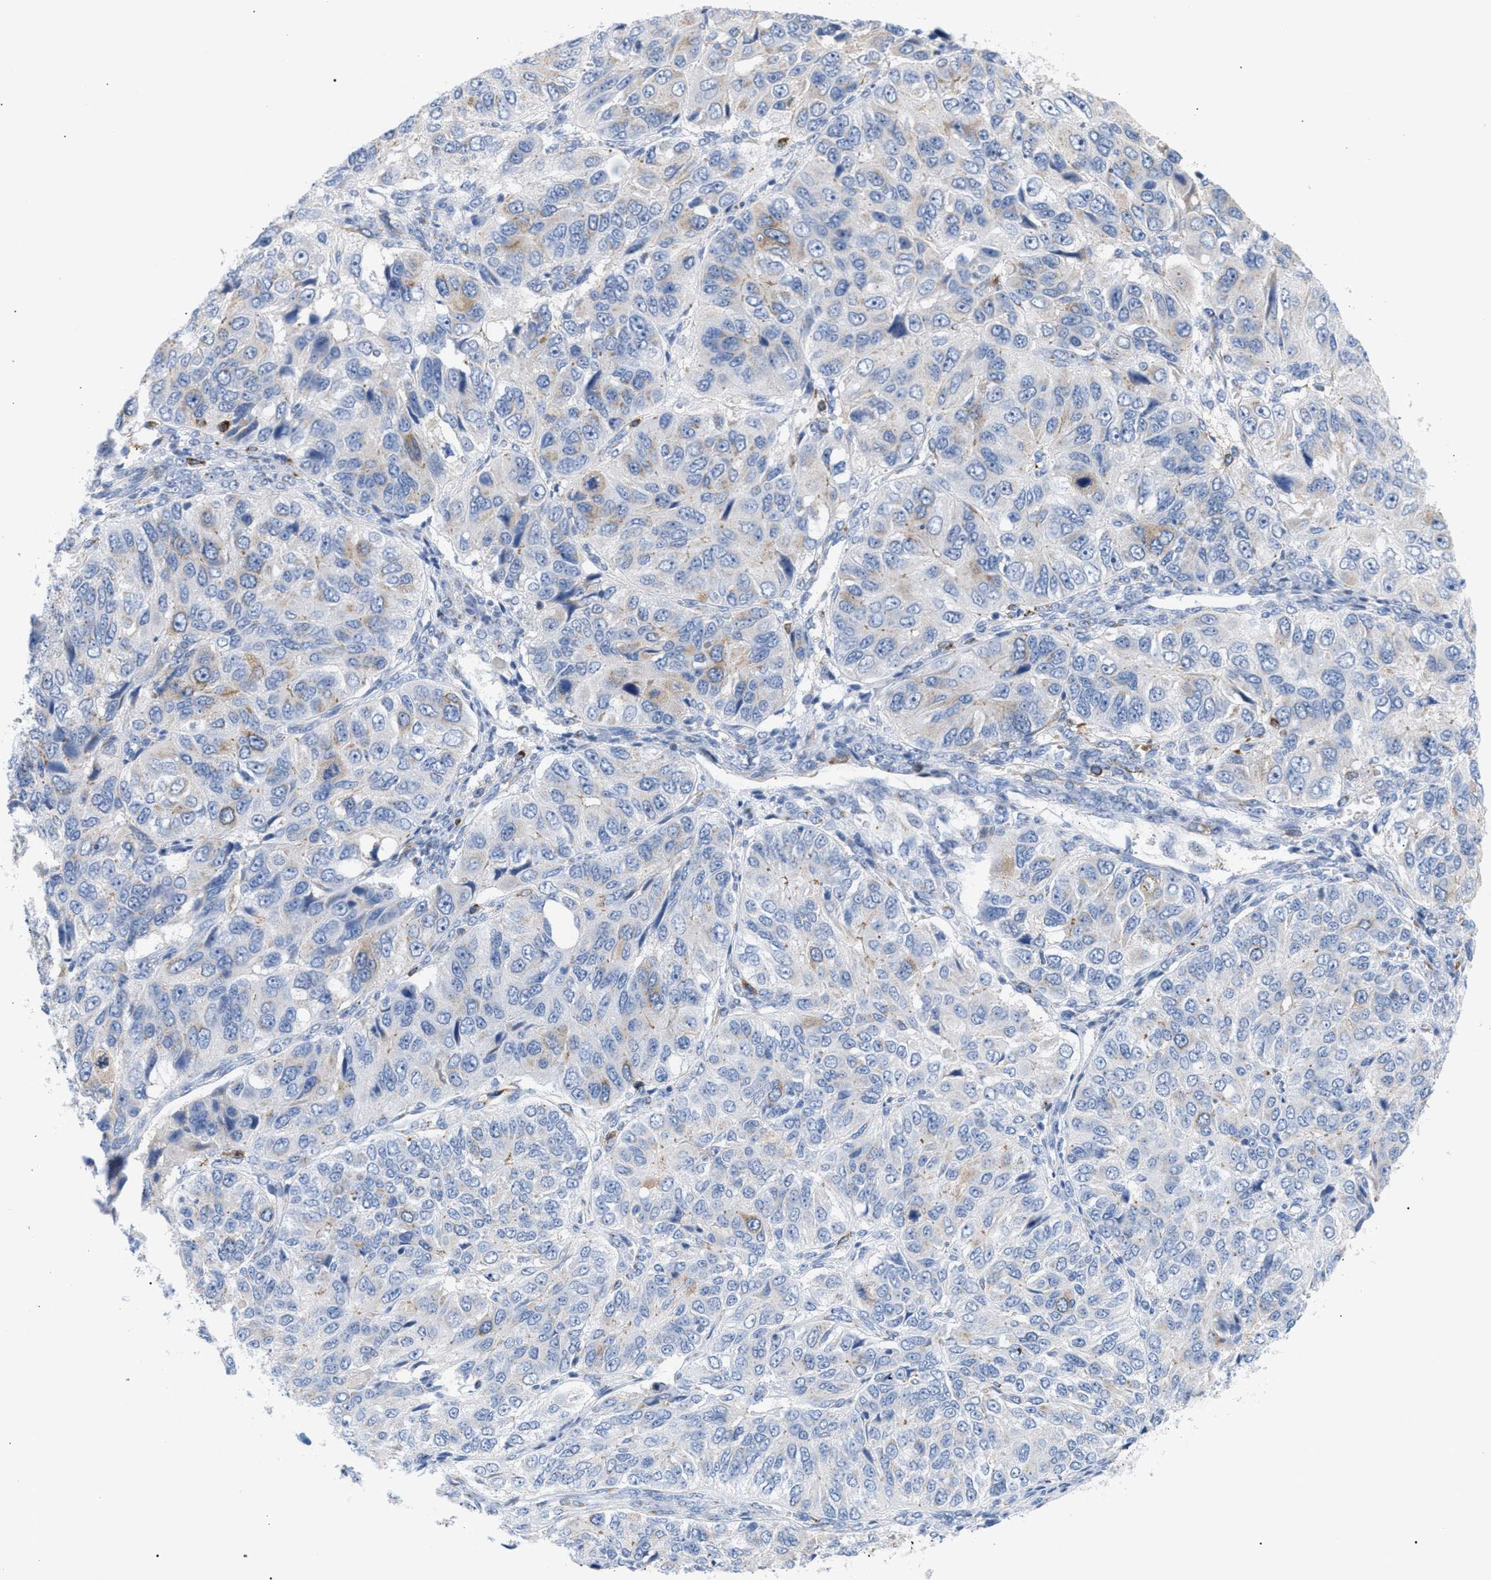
{"staining": {"intensity": "weak", "quantity": "<25%", "location": "cytoplasmic/membranous"}, "tissue": "ovarian cancer", "cell_type": "Tumor cells", "image_type": "cancer", "snomed": [{"axis": "morphology", "description": "Carcinoma, endometroid"}, {"axis": "topography", "description": "Ovary"}], "caption": "IHC photomicrograph of neoplastic tissue: human ovarian endometroid carcinoma stained with DAB demonstrates no significant protein expression in tumor cells. Nuclei are stained in blue.", "gene": "TACC3", "patient": {"sex": "female", "age": 51}}